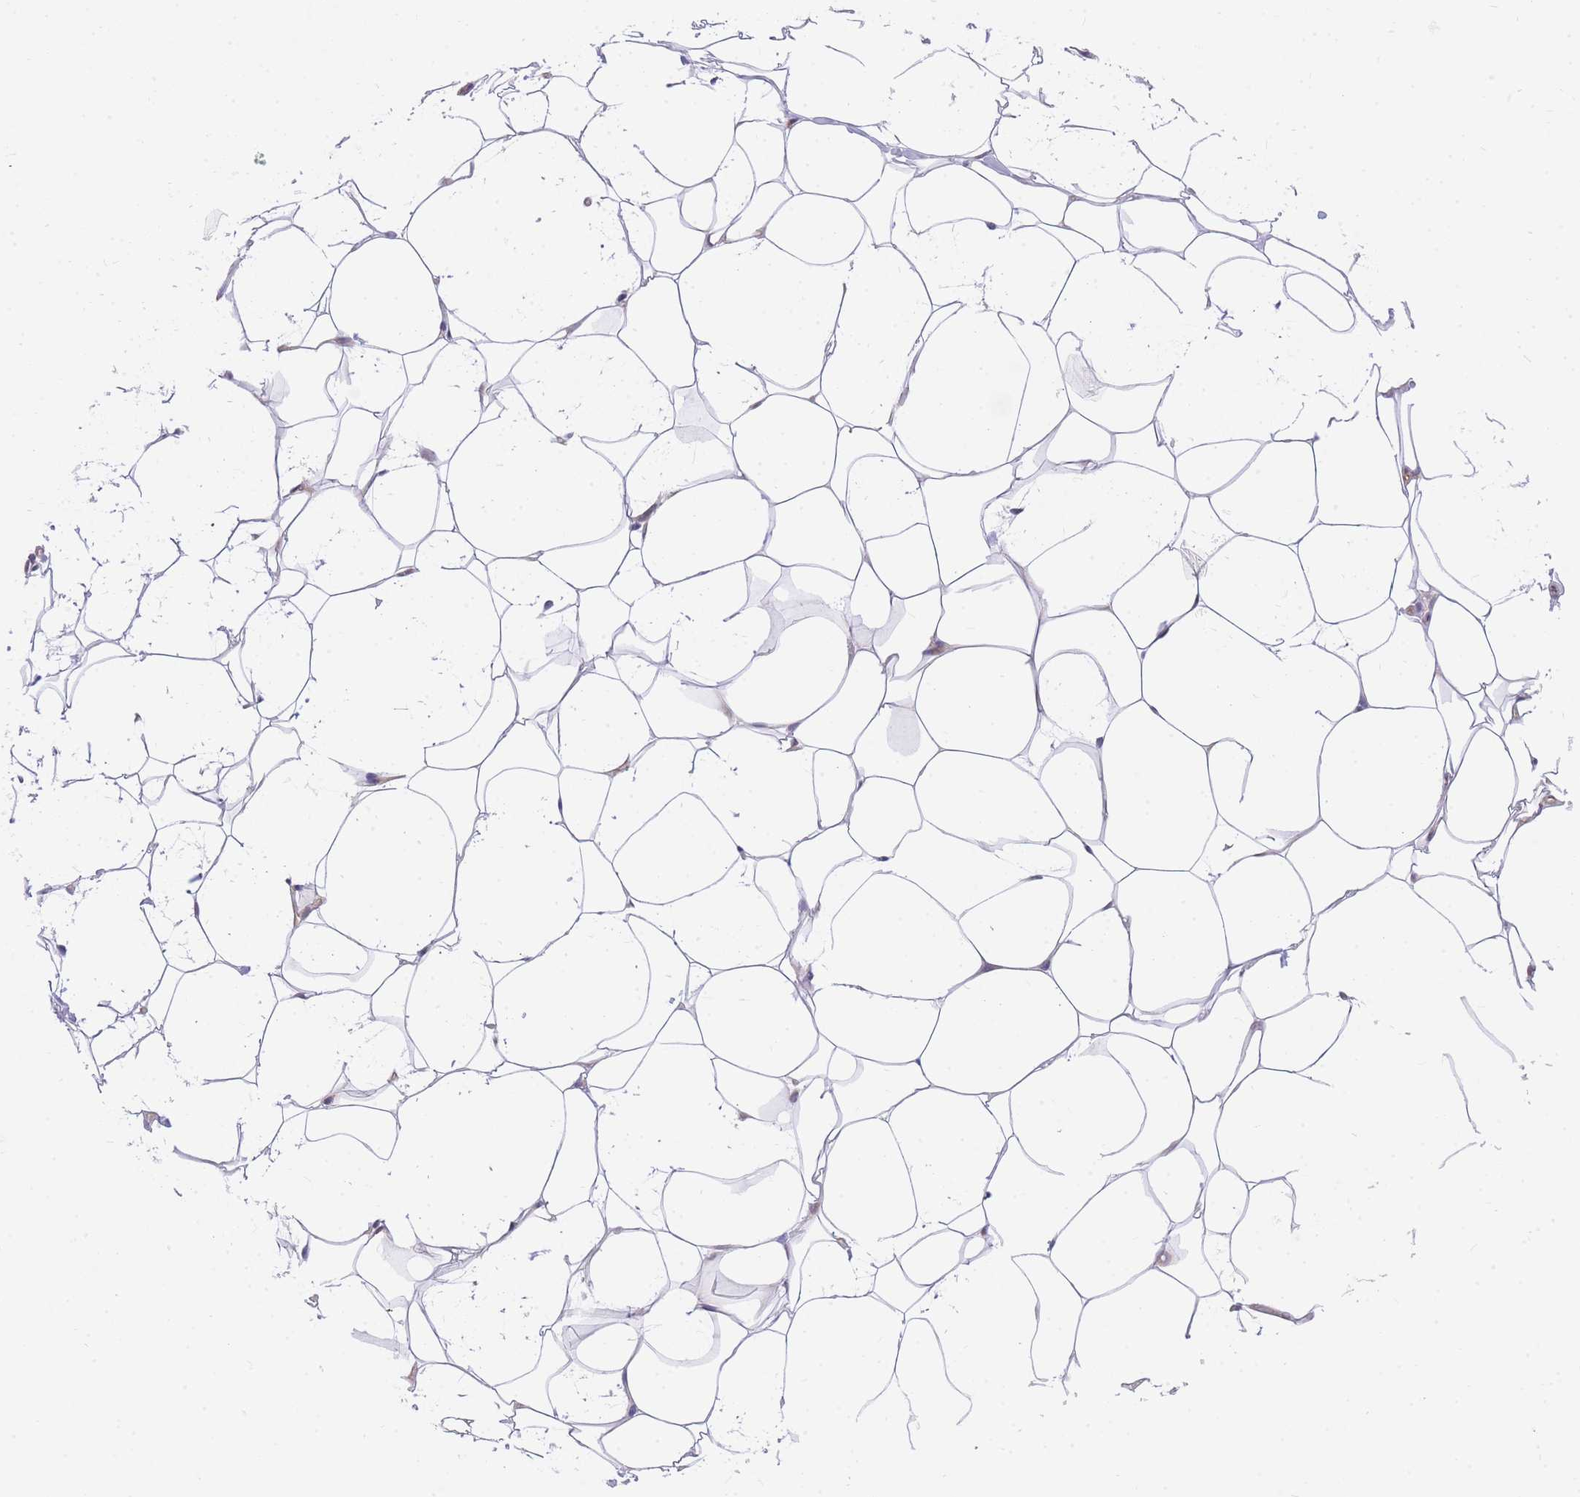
{"staining": {"intensity": "negative", "quantity": "none", "location": "none"}, "tissue": "adipose tissue", "cell_type": "Adipocytes", "image_type": "normal", "snomed": [{"axis": "morphology", "description": "Normal tissue, NOS"}, {"axis": "topography", "description": "Breast"}], "caption": "DAB immunohistochemical staining of unremarkable human adipose tissue displays no significant staining in adipocytes. (Stains: DAB IHC with hematoxylin counter stain, Microscopy: brightfield microscopy at high magnification).", "gene": "S100PBP", "patient": {"sex": "female", "age": 26}}